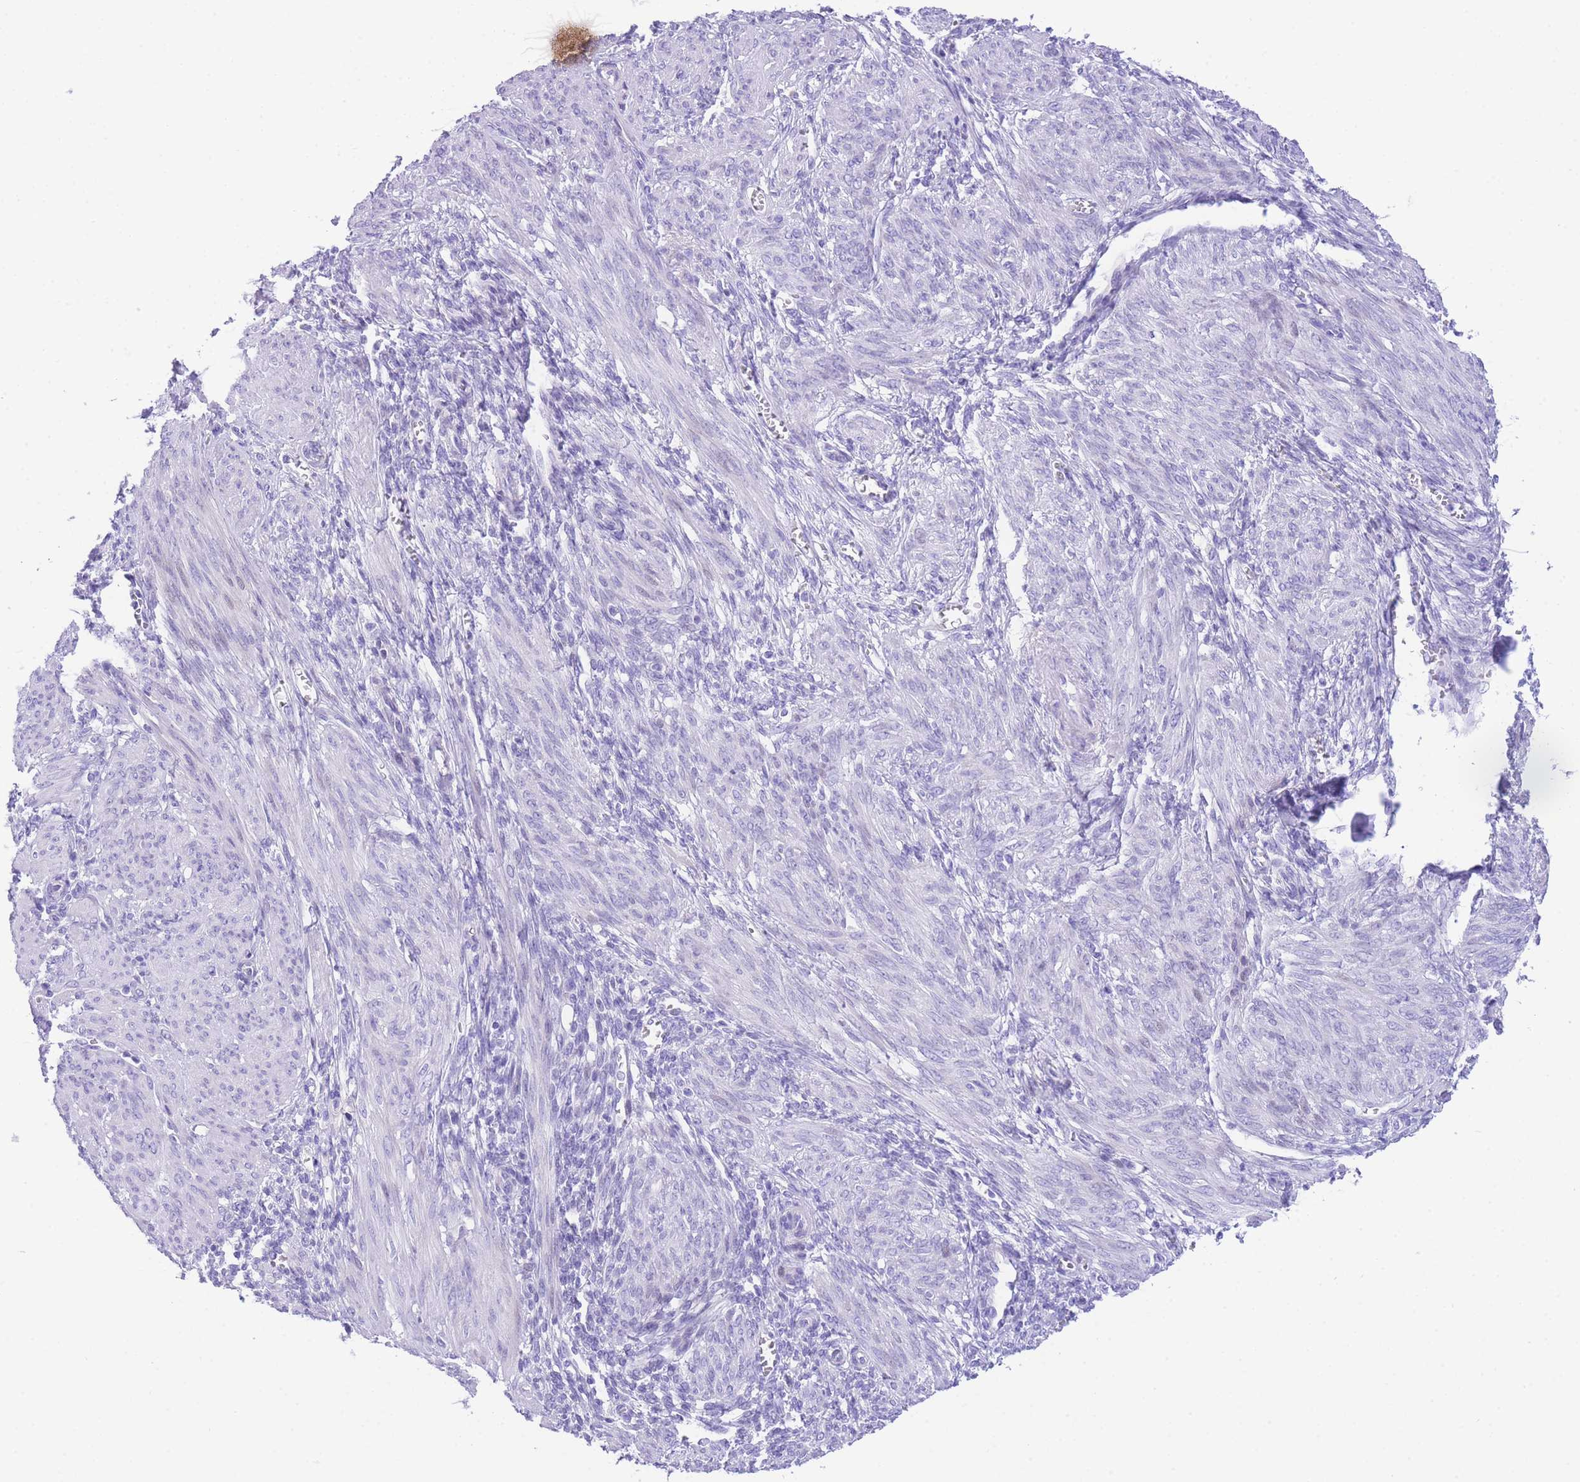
{"staining": {"intensity": "negative", "quantity": "none", "location": "none"}, "tissue": "smooth muscle", "cell_type": "Smooth muscle cells", "image_type": "normal", "snomed": [{"axis": "morphology", "description": "Normal tissue, NOS"}, {"axis": "topography", "description": "Smooth muscle"}], "caption": "DAB (3,3'-diaminobenzidine) immunohistochemical staining of benign human smooth muscle demonstrates no significant staining in smooth muscle cells.", "gene": "TIFAB", "patient": {"sex": "female", "age": 39}}